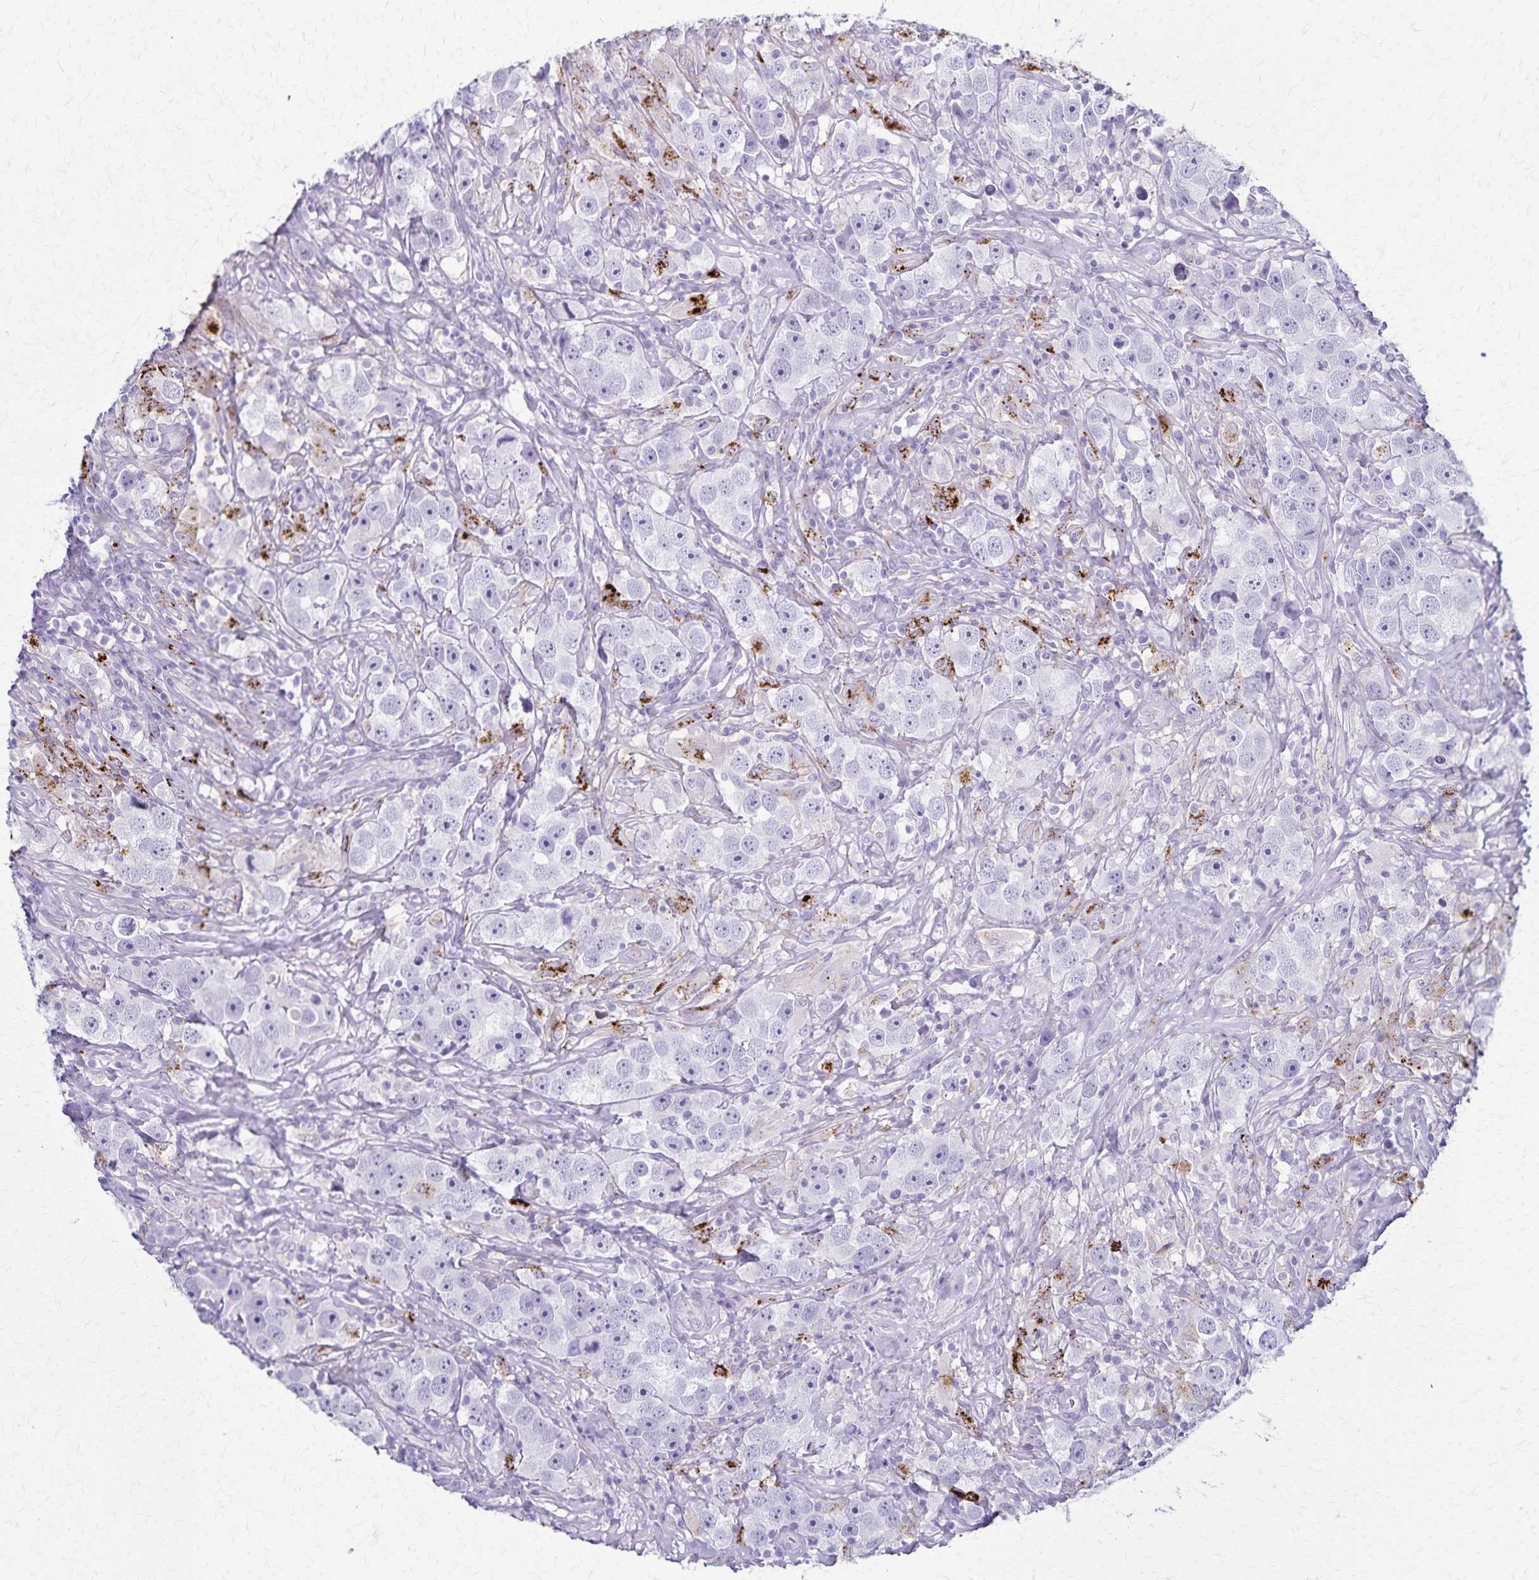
{"staining": {"intensity": "negative", "quantity": "none", "location": "none"}, "tissue": "testis cancer", "cell_type": "Tumor cells", "image_type": "cancer", "snomed": [{"axis": "morphology", "description": "Seminoma, NOS"}, {"axis": "topography", "description": "Testis"}], "caption": "Immunohistochemistry (IHC) of human seminoma (testis) shows no positivity in tumor cells.", "gene": "TMEM60", "patient": {"sex": "male", "age": 49}}